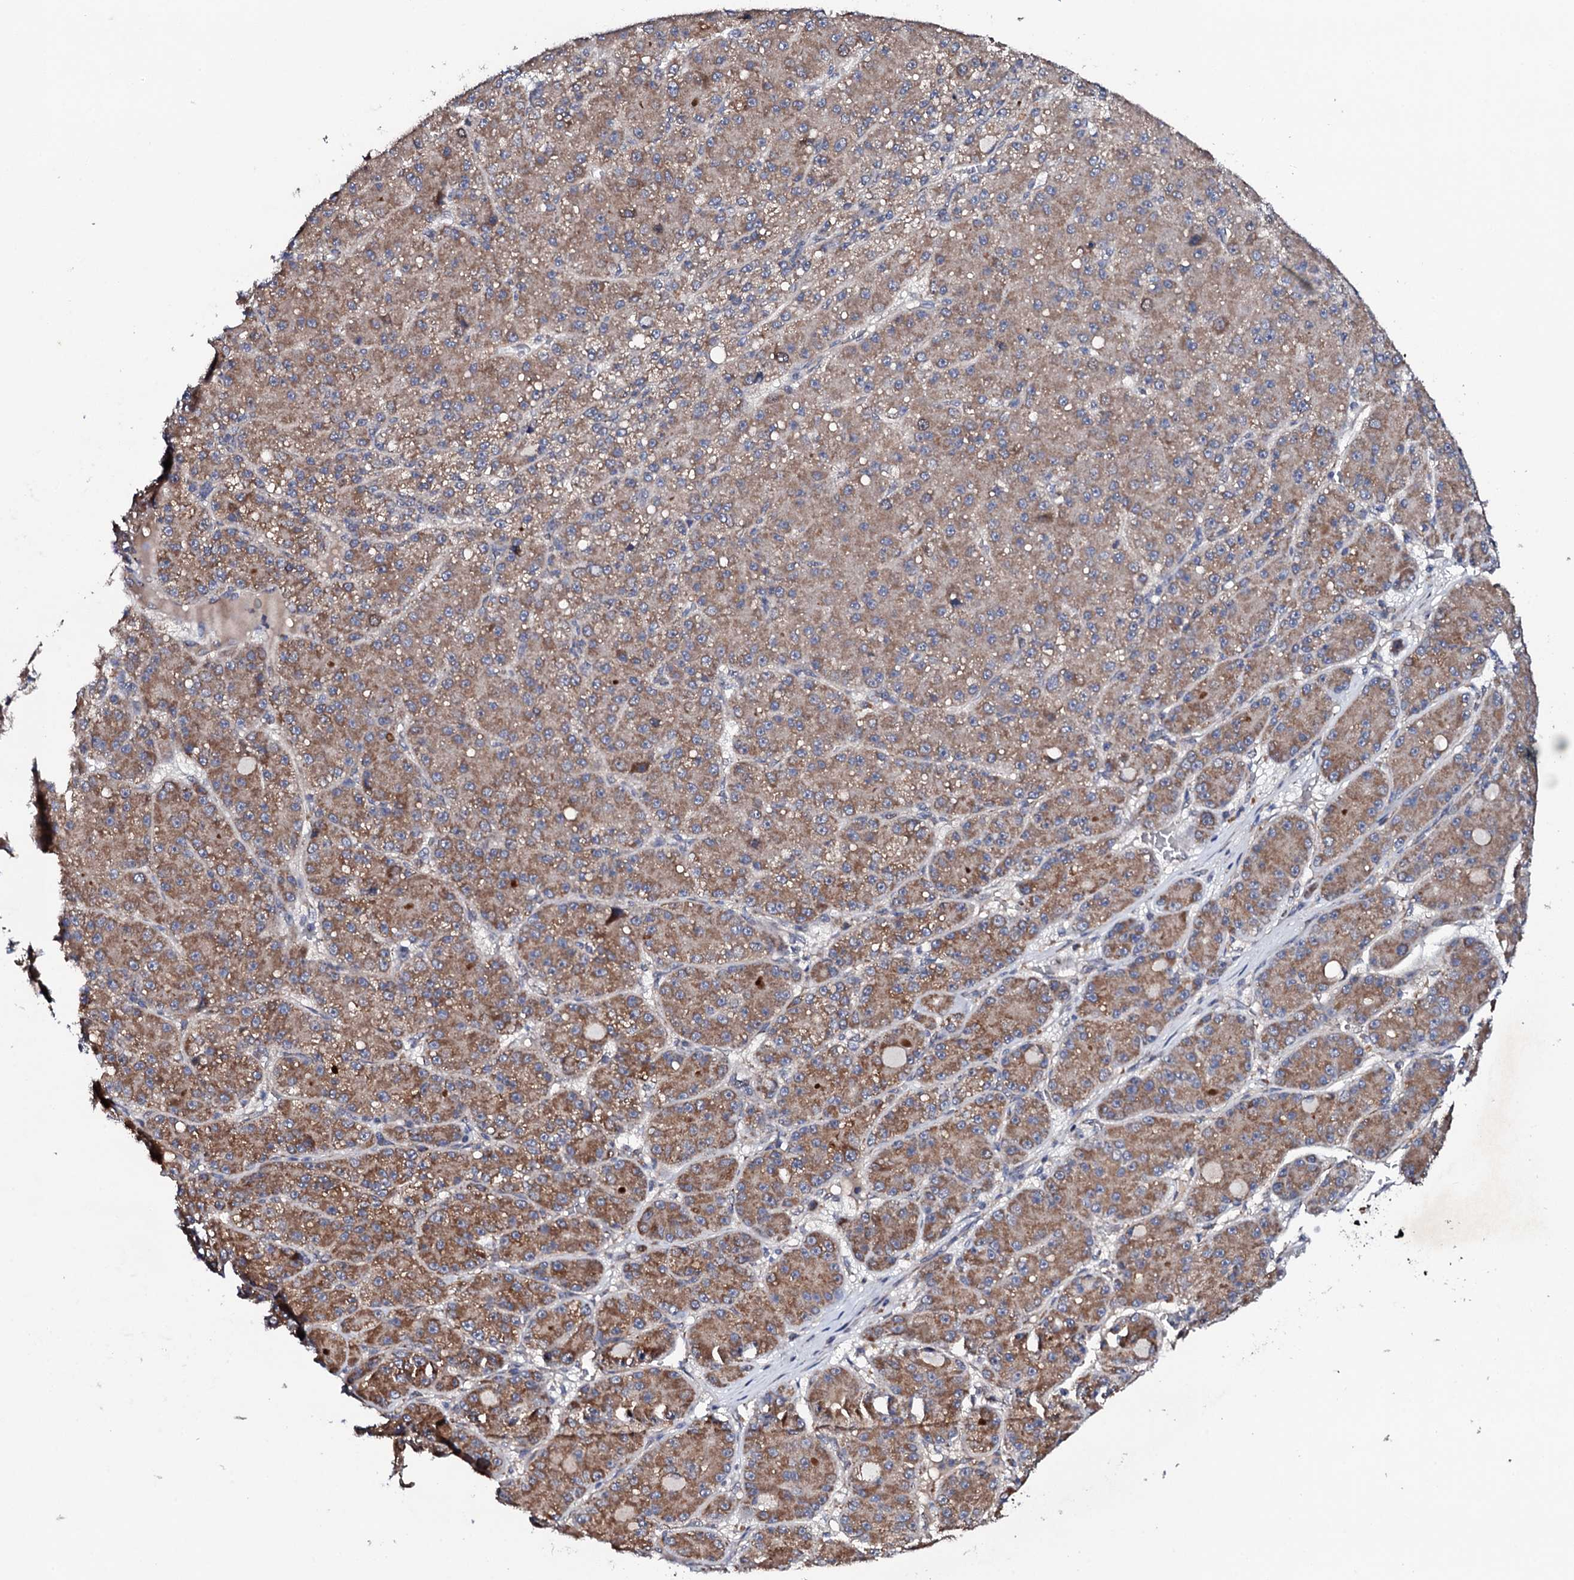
{"staining": {"intensity": "moderate", "quantity": ">75%", "location": "cytoplasmic/membranous"}, "tissue": "liver cancer", "cell_type": "Tumor cells", "image_type": "cancer", "snomed": [{"axis": "morphology", "description": "Carcinoma, Hepatocellular, NOS"}, {"axis": "topography", "description": "Liver"}], "caption": "This image displays immunohistochemistry staining of hepatocellular carcinoma (liver), with medium moderate cytoplasmic/membranous positivity in about >75% of tumor cells.", "gene": "MTIF3", "patient": {"sex": "male", "age": 67}}